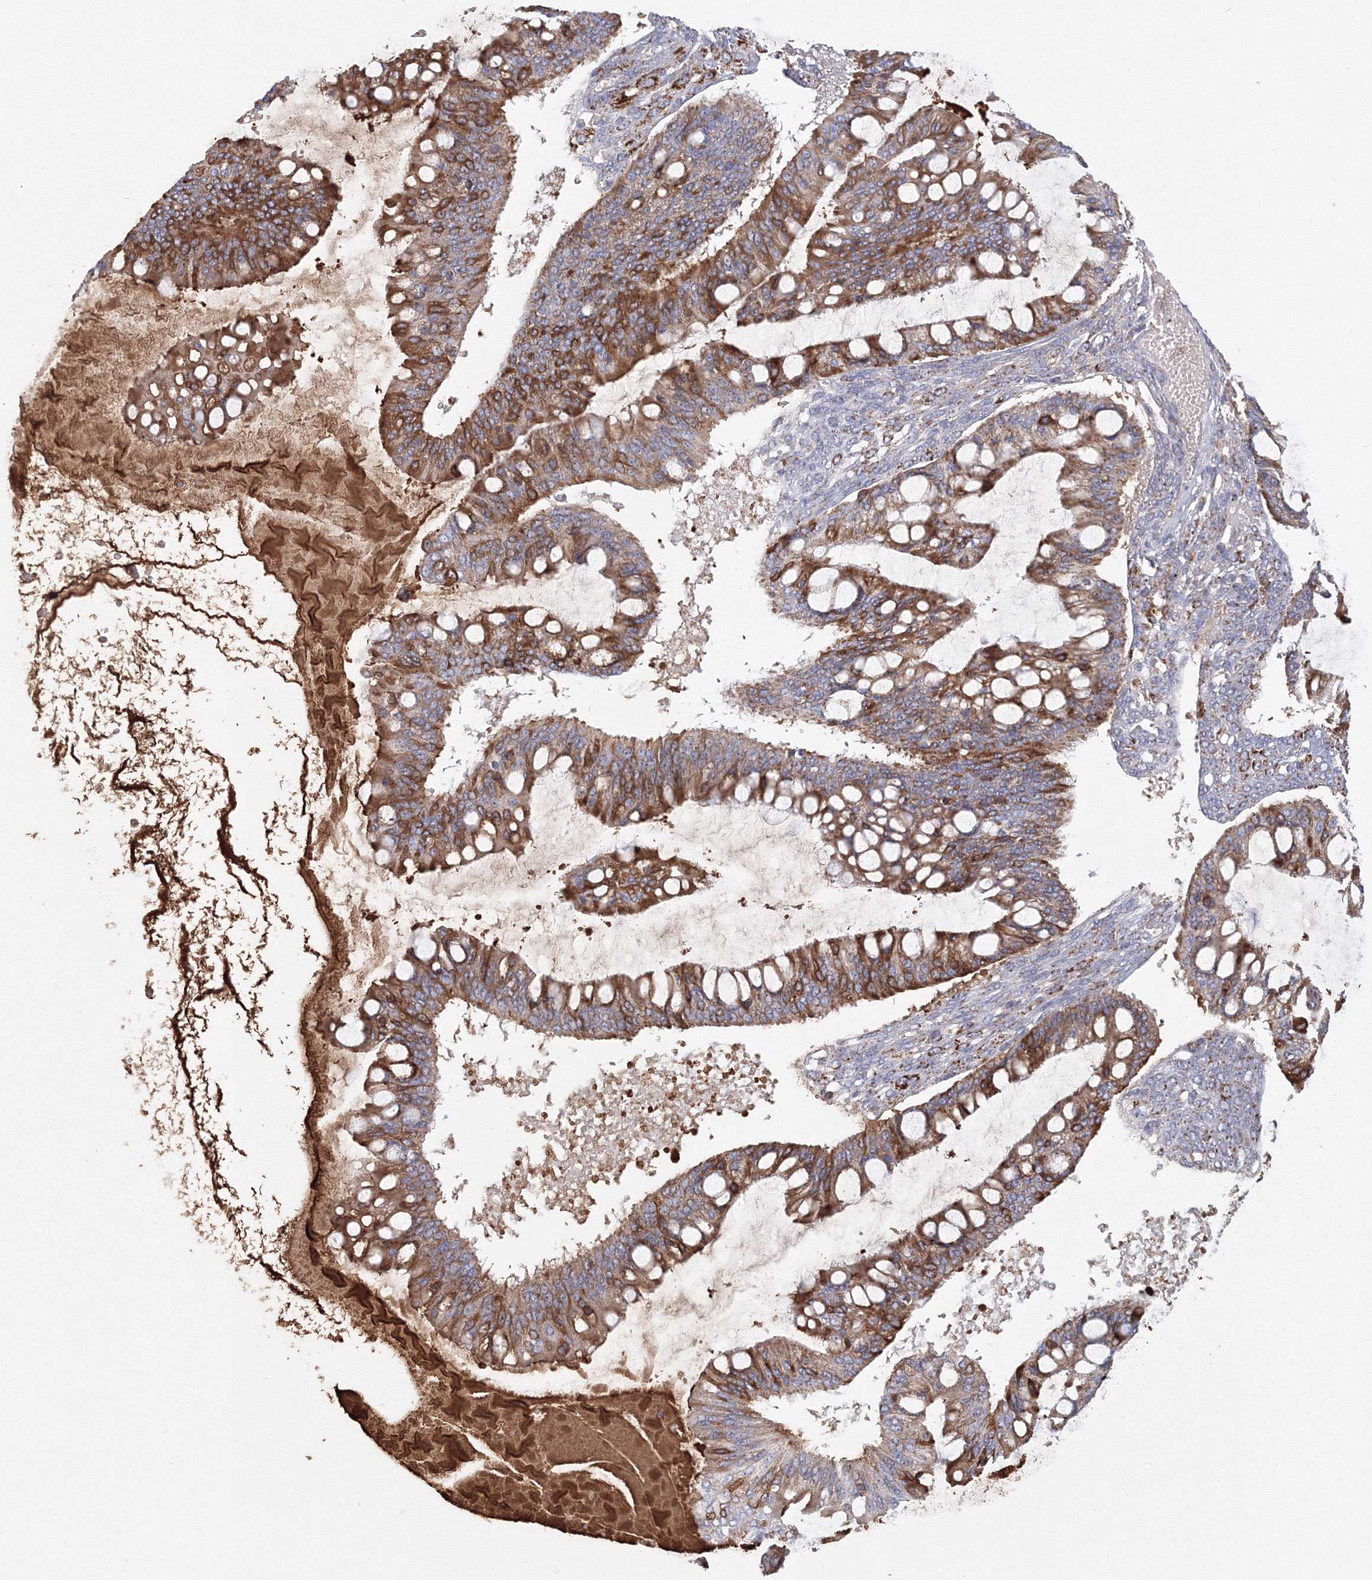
{"staining": {"intensity": "moderate", "quantity": ">75%", "location": "cytoplasmic/membranous"}, "tissue": "ovarian cancer", "cell_type": "Tumor cells", "image_type": "cancer", "snomed": [{"axis": "morphology", "description": "Cystadenocarcinoma, mucinous, NOS"}, {"axis": "topography", "description": "Ovary"}], "caption": "Immunohistochemistry (DAB) staining of human ovarian cancer (mucinous cystadenocarcinoma) exhibits moderate cytoplasmic/membranous protein expression in approximately >75% of tumor cells.", "gene": "GRPEL1", "patient": {"sex": "female", "age": 73}}